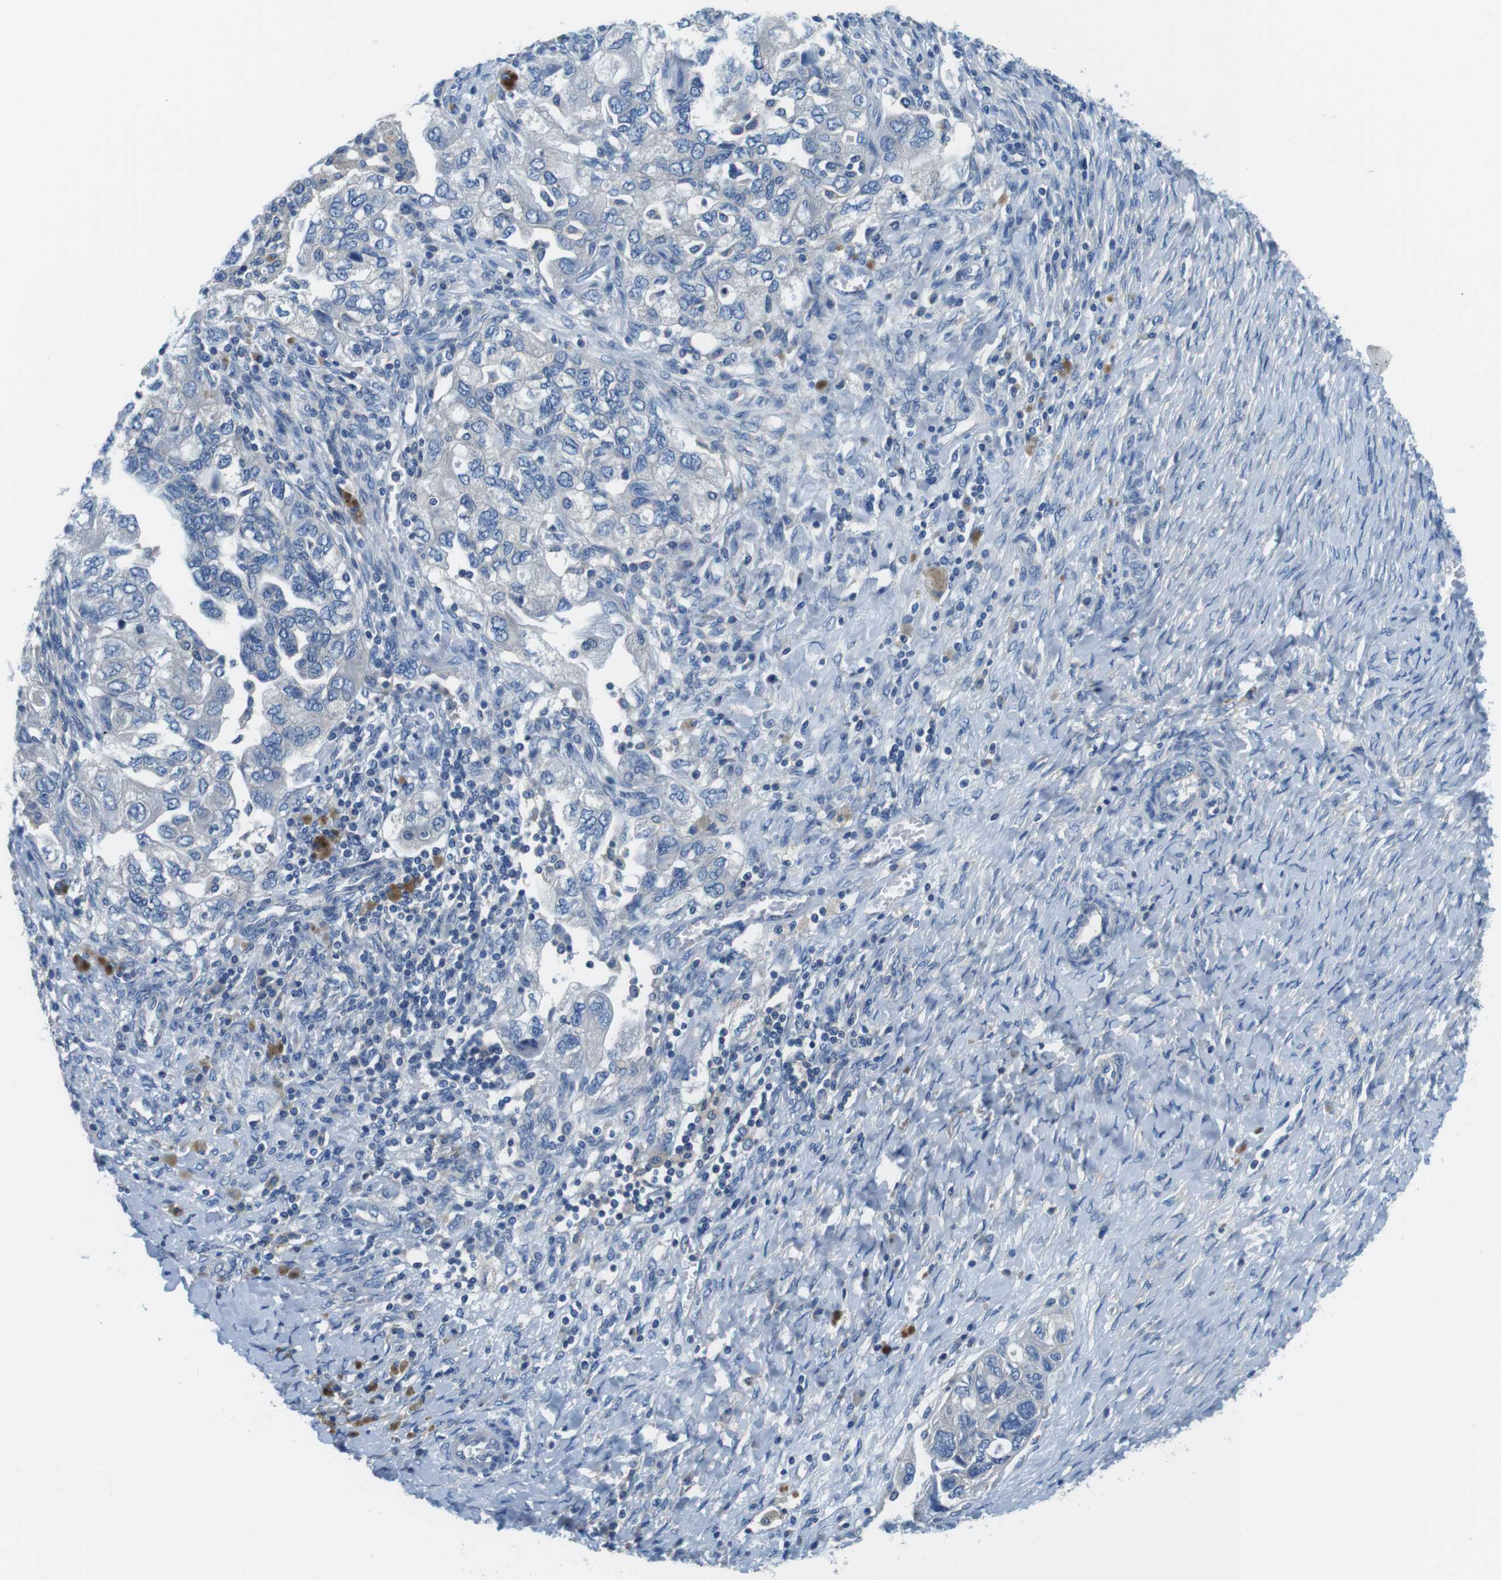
{"staining": {"intensity": "negative", "quantity": "none", "location": "none"}, "tissue": "ovarian cancer", "cell_type": "Tumor cells", "image_type": "cancer", "snomed": [{"axis": "morphology", "description": "Carcinoma, NOS"}, {"axis": "morphology", "description": "Cystadenocarcinoma, serous, NOS"}, {"axis": "topography", "description": "Ovary"}], "caption": "Immunohistochemical staining of ovarian cancer (serous cystadenocarcinoma) displays no significant expression in tumor cells.", "gene": "DENND4C", "patient": {"sex": "female", "age": 69}}